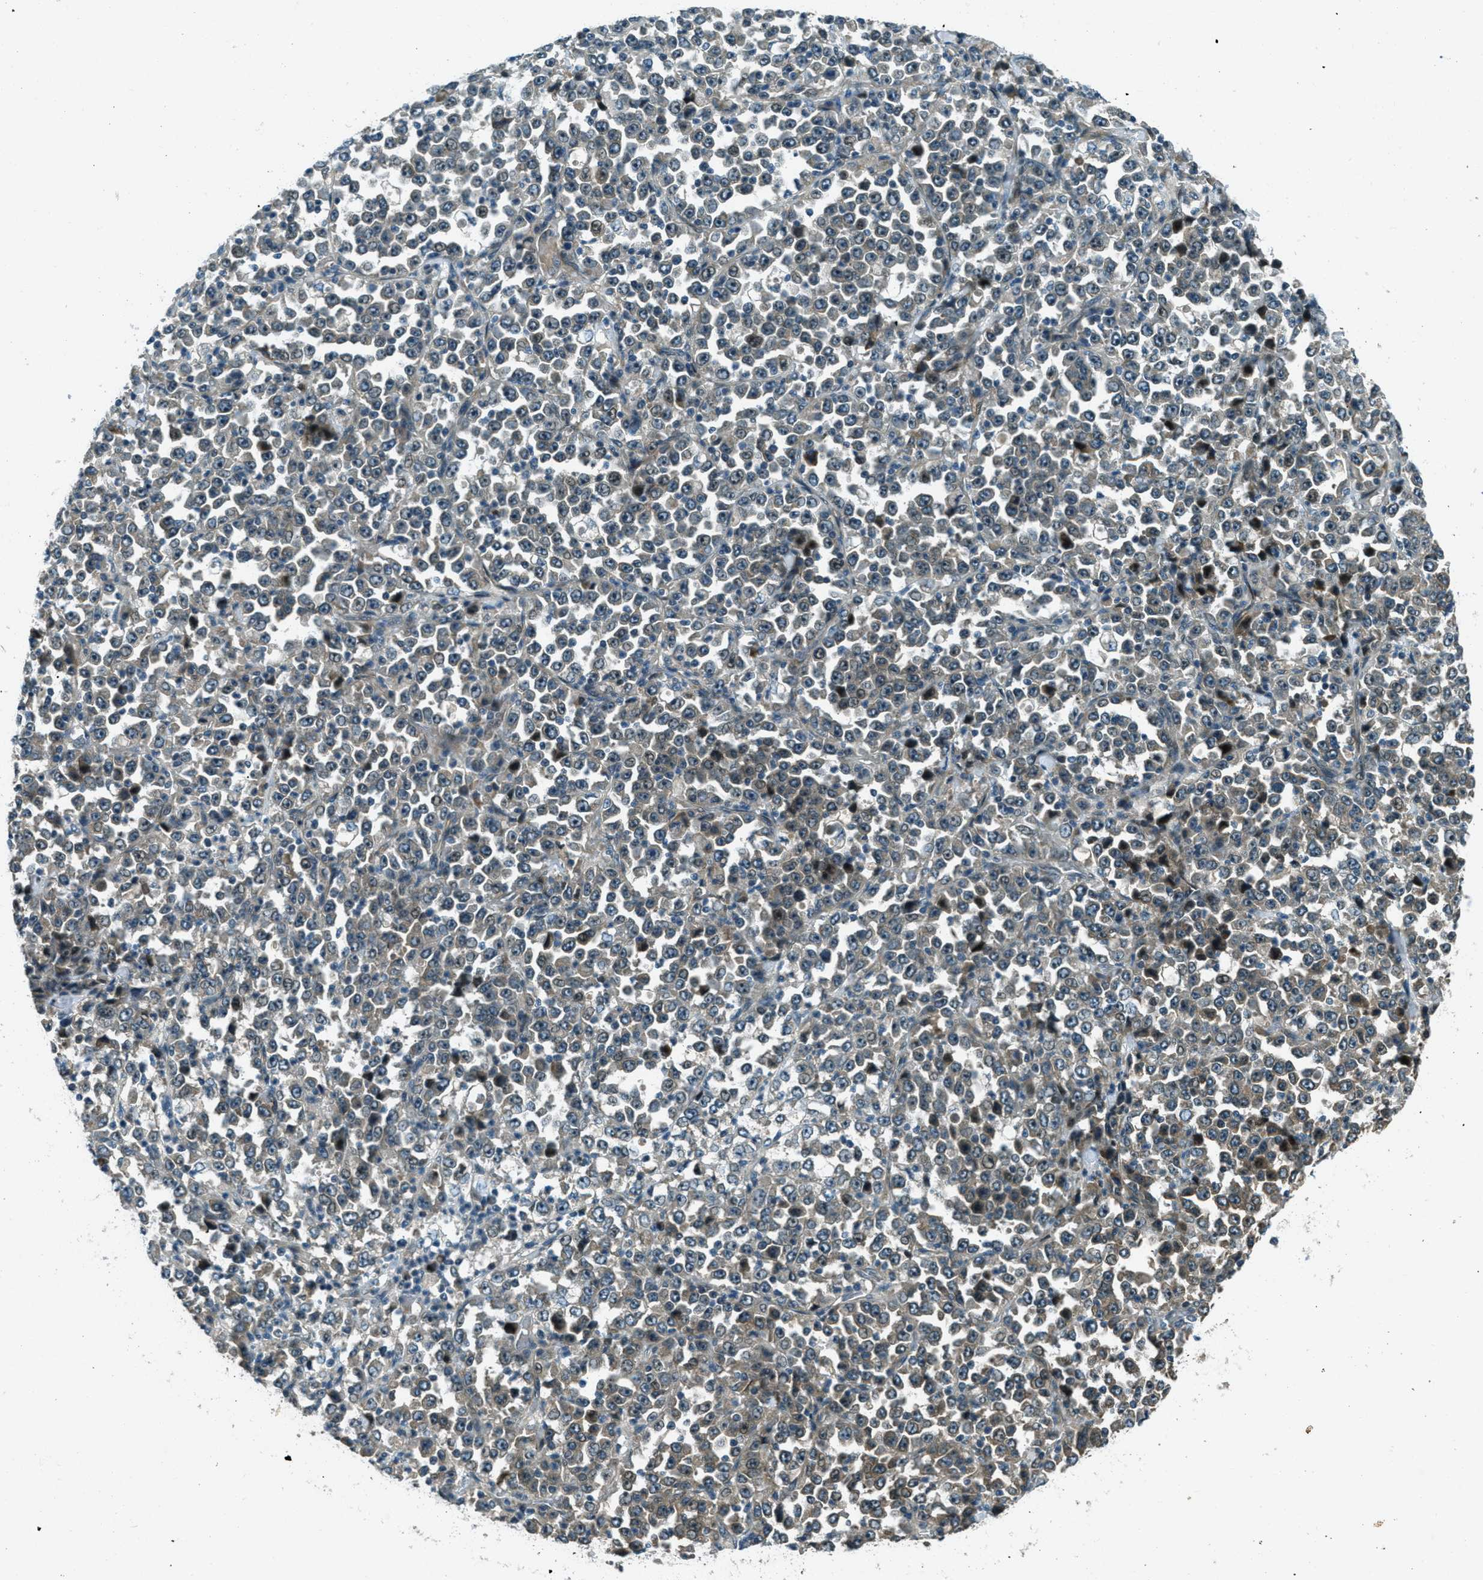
{"staining": {"intensity": "negative", "quantity": "none", "location": "none"}, "tissue": "stomach cancer", "cell_type": "Tumor cells", "image_type": "cancer", "snomed": [{"axis": "morphology", "description": "Normal tissue, NOS"}, {"axis": "morphology", "description": "Adenocarcinoma, NOS"}, {"axis": "topography", "description": "Stomach, upper"}, {"axis": "topography", "description": "Stomach"}], "caption": "Immunohistochemistry of human stomach cancer demonstrates no expression in tumor cells.", "gene": "STK11", "patient": {"sex": "male", "age": 59}}